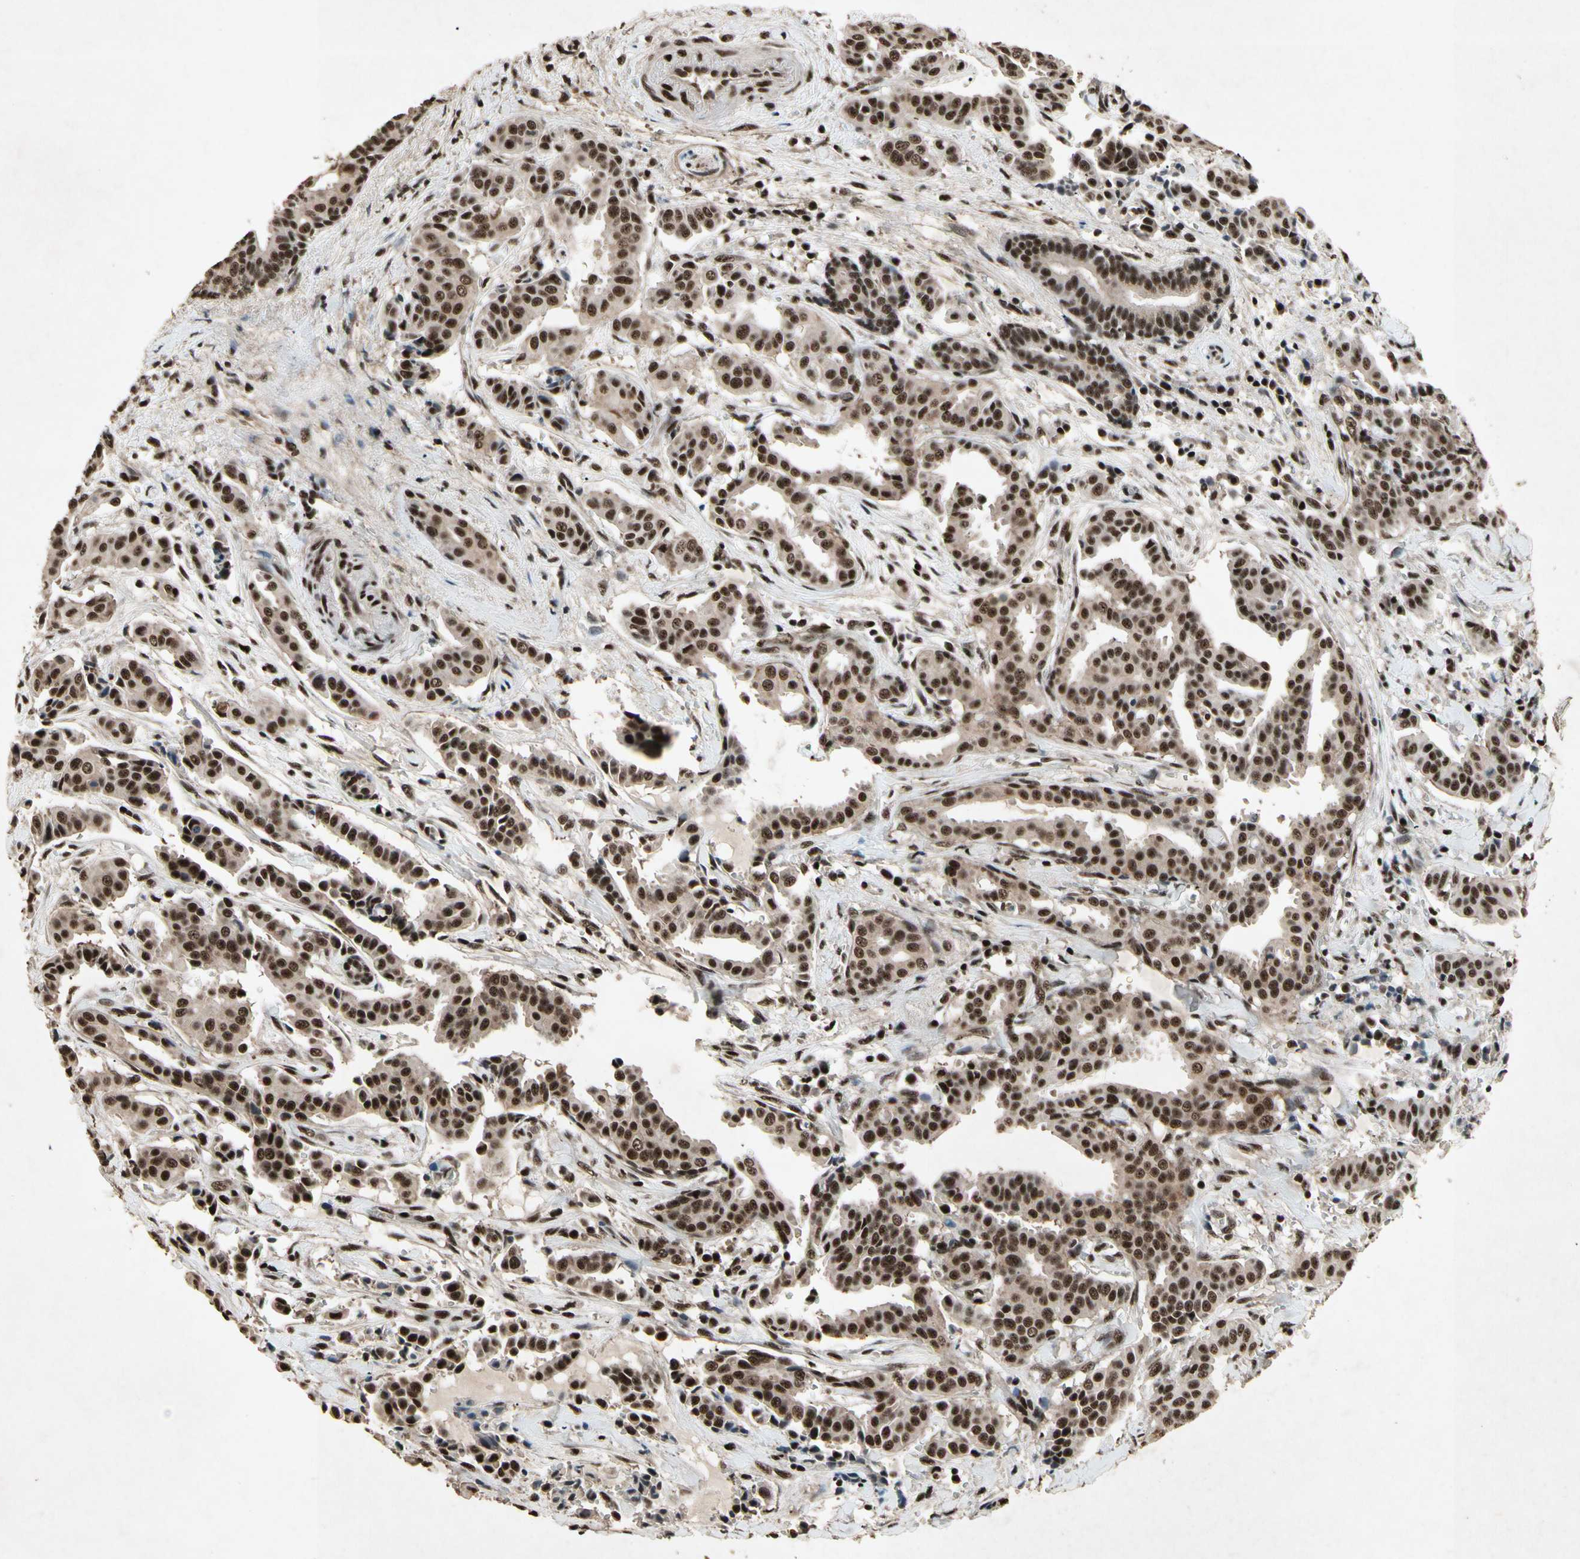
{"staining": {"intensity": "strong", "quantity": ">75%", "location": "cytoplasmic/membranous,nuclear"}, "tissue": "head and neck cancer", "cell_type": "Tumor cells", "image_type": "cancer", "snomed": [{"axis": "morphology", "description": "Adenocarcinoma, NOS"}, {"axis": "topography", "description": "Salivary gland"}, {"axis": "topography", "description": "Head-Neck"}], "caption": "DAB (3,3'-diaminobenzidine) immunohistochemical staining of human head and neck cancer (adenocarcinoma) reveals strong cytoplasmic/membranous and nuclear protein positivity in approximately >75% of tumor cells.", "gene": "TBX2", "patient": {"sex": "female", "age": 59}}